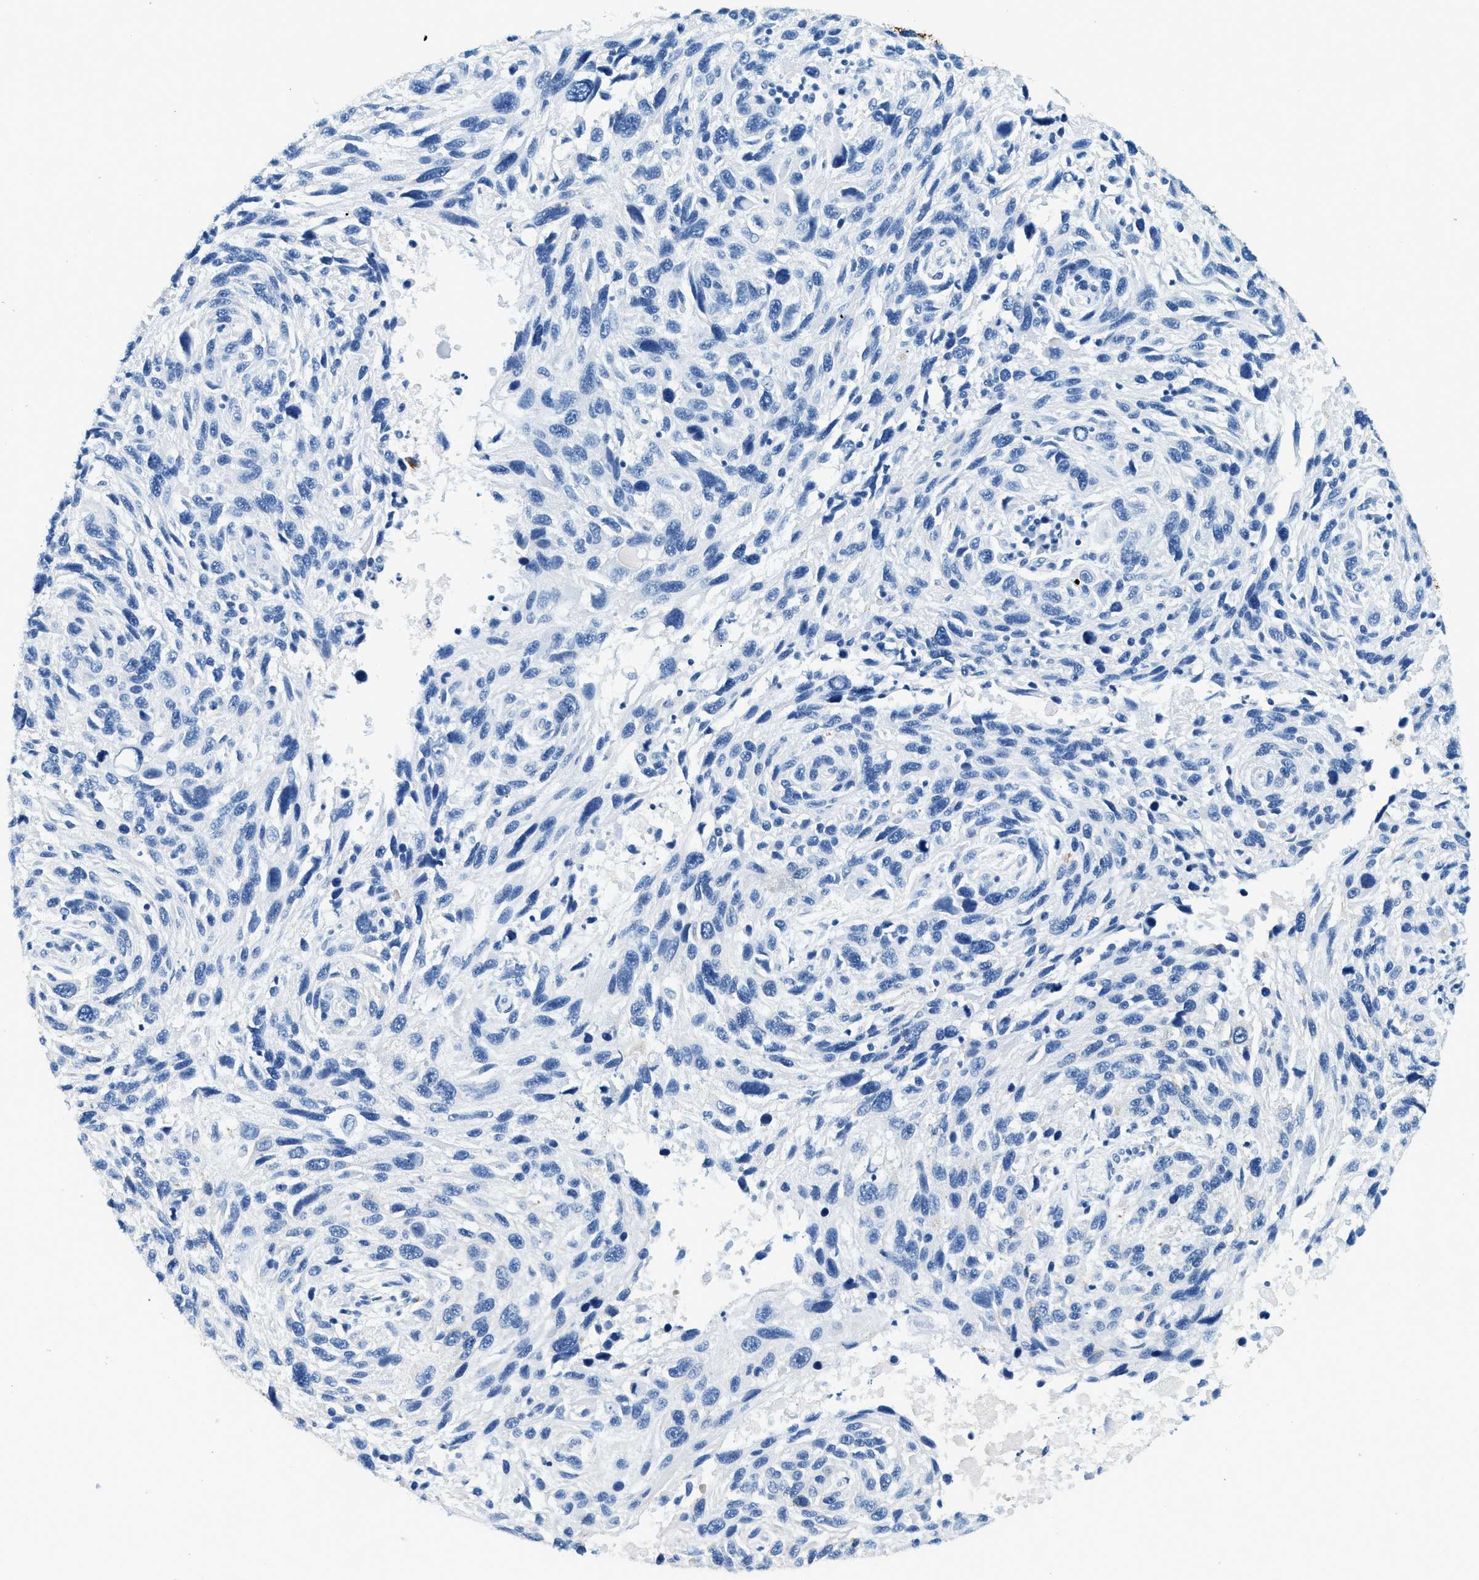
{"staining": {"intensity": "negative", "quantity": "none", "location": "none"}, "tissue": "melanoma", "cell_type": "Tumor cells", "image_type": "cancer", "snomed": [{"axis": "morphology", "description": "Malignant melanoma, NOS"}, {"axis": "topography", "description": "Skin"}], "caption": "This micrograph is of malignant melanoma stained with immunohistochemistry to label a protein in brown with the nuclei are counter-stained blue. There is no positivity in tumor cells. The staining was performed using DAB (3,3'-diaminobenzidine) to visualize the protein expression in brown, while the nuclei were stained in blue with hematoxylin (Magnification: 20x).", "gene": "TPSAB1", "patient": {"sex": "male", "age": 53}}